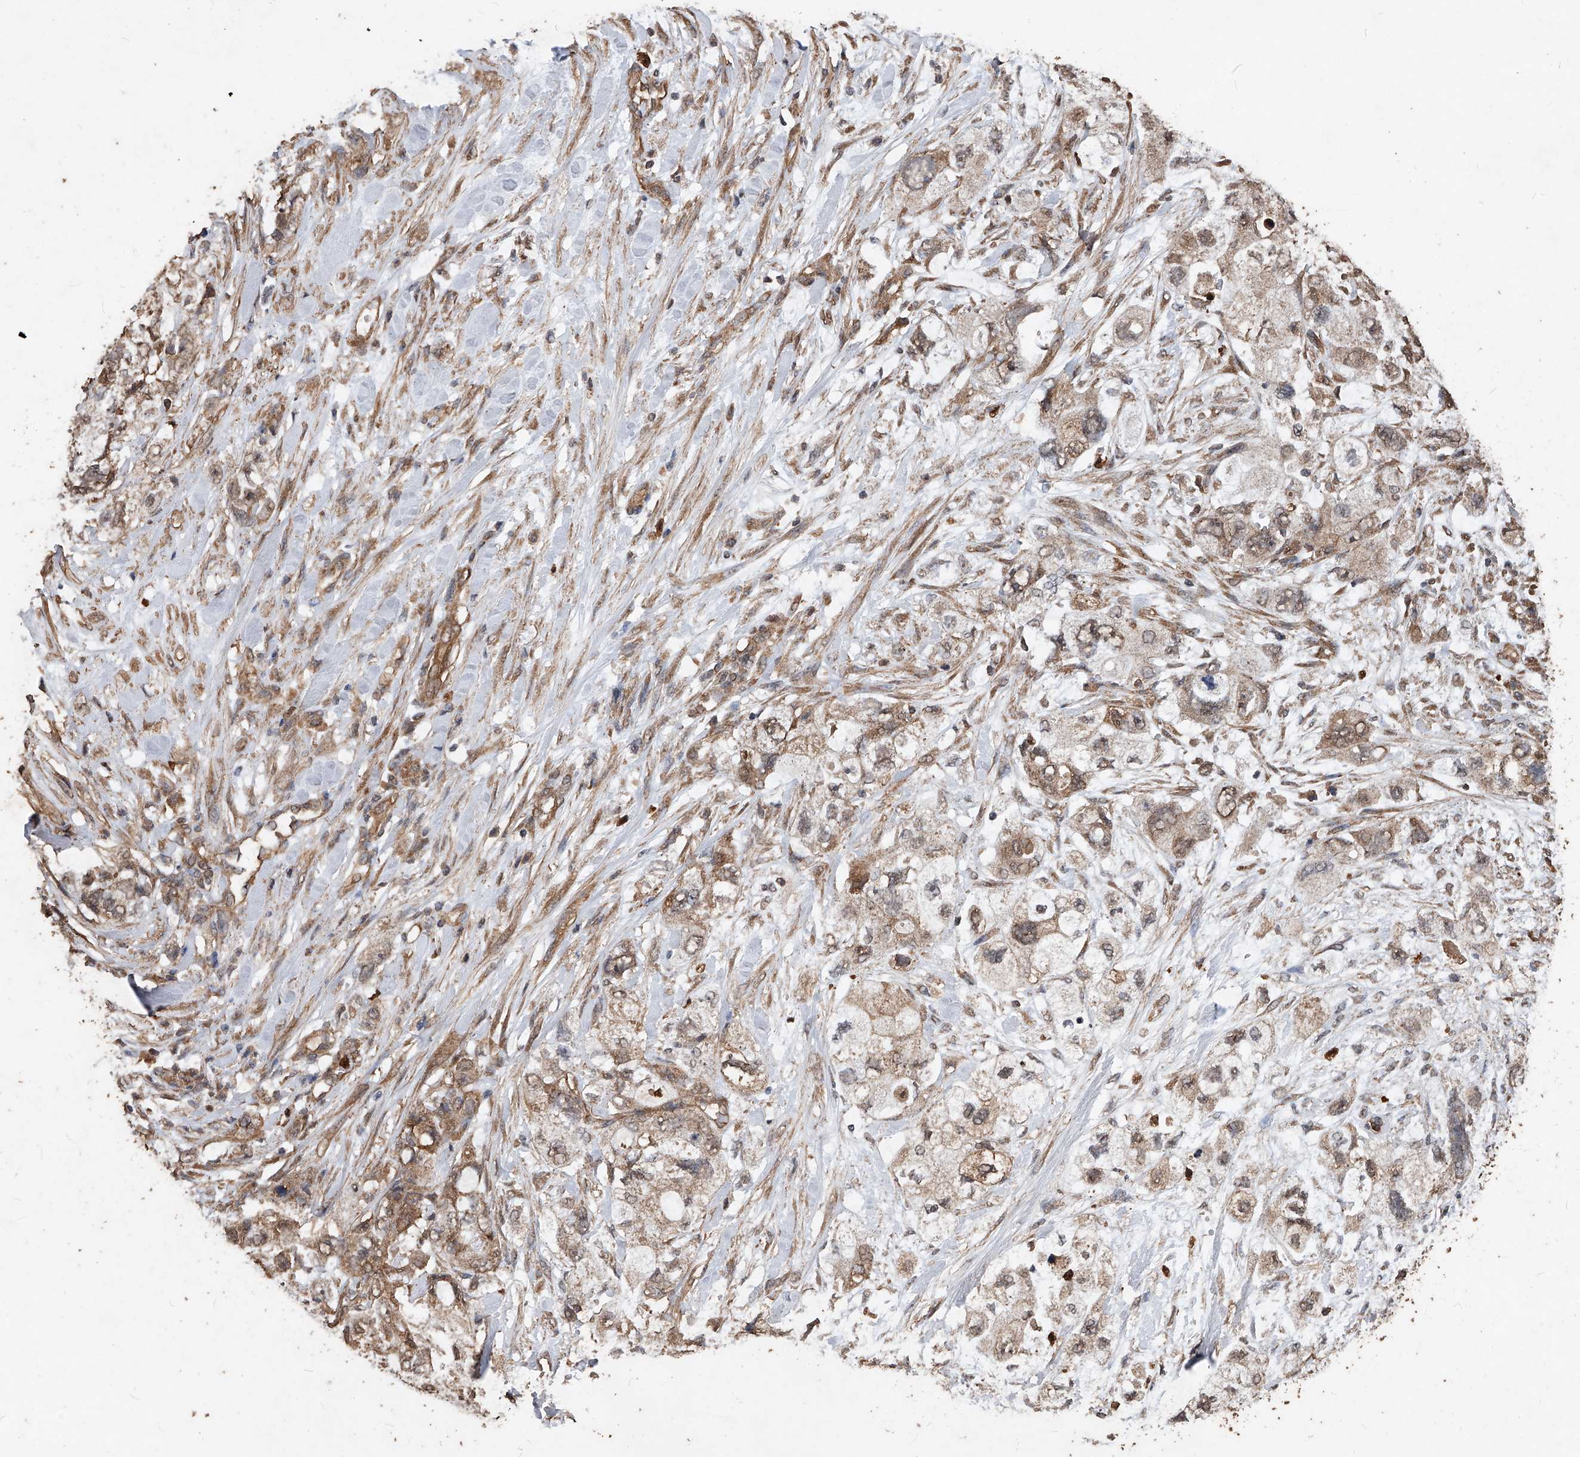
{"staining": {"intensity": "weak", "quantity": ">75%", "location": "cytoplasmic/membranous"}, "tissue": "pancreatic cancer", "cell_type": "Tumor cells", "image_type": "cancer", "snomed": [{"axis": "morphology", "description": "Adenocarcinoma, NOS"}, {"axis": "topography", "description": "Pancreas"}], "caption": "High-power microscopy captured an immunohistochemistry (IHC) photomicrograph of pancreatic adenocarcinoma, revealing weak cytoplasmic/membranous positivity in approximately >75% of tumor cells.", "gene": "UCP2", "patient": {"sex": "female", "age": 73}}